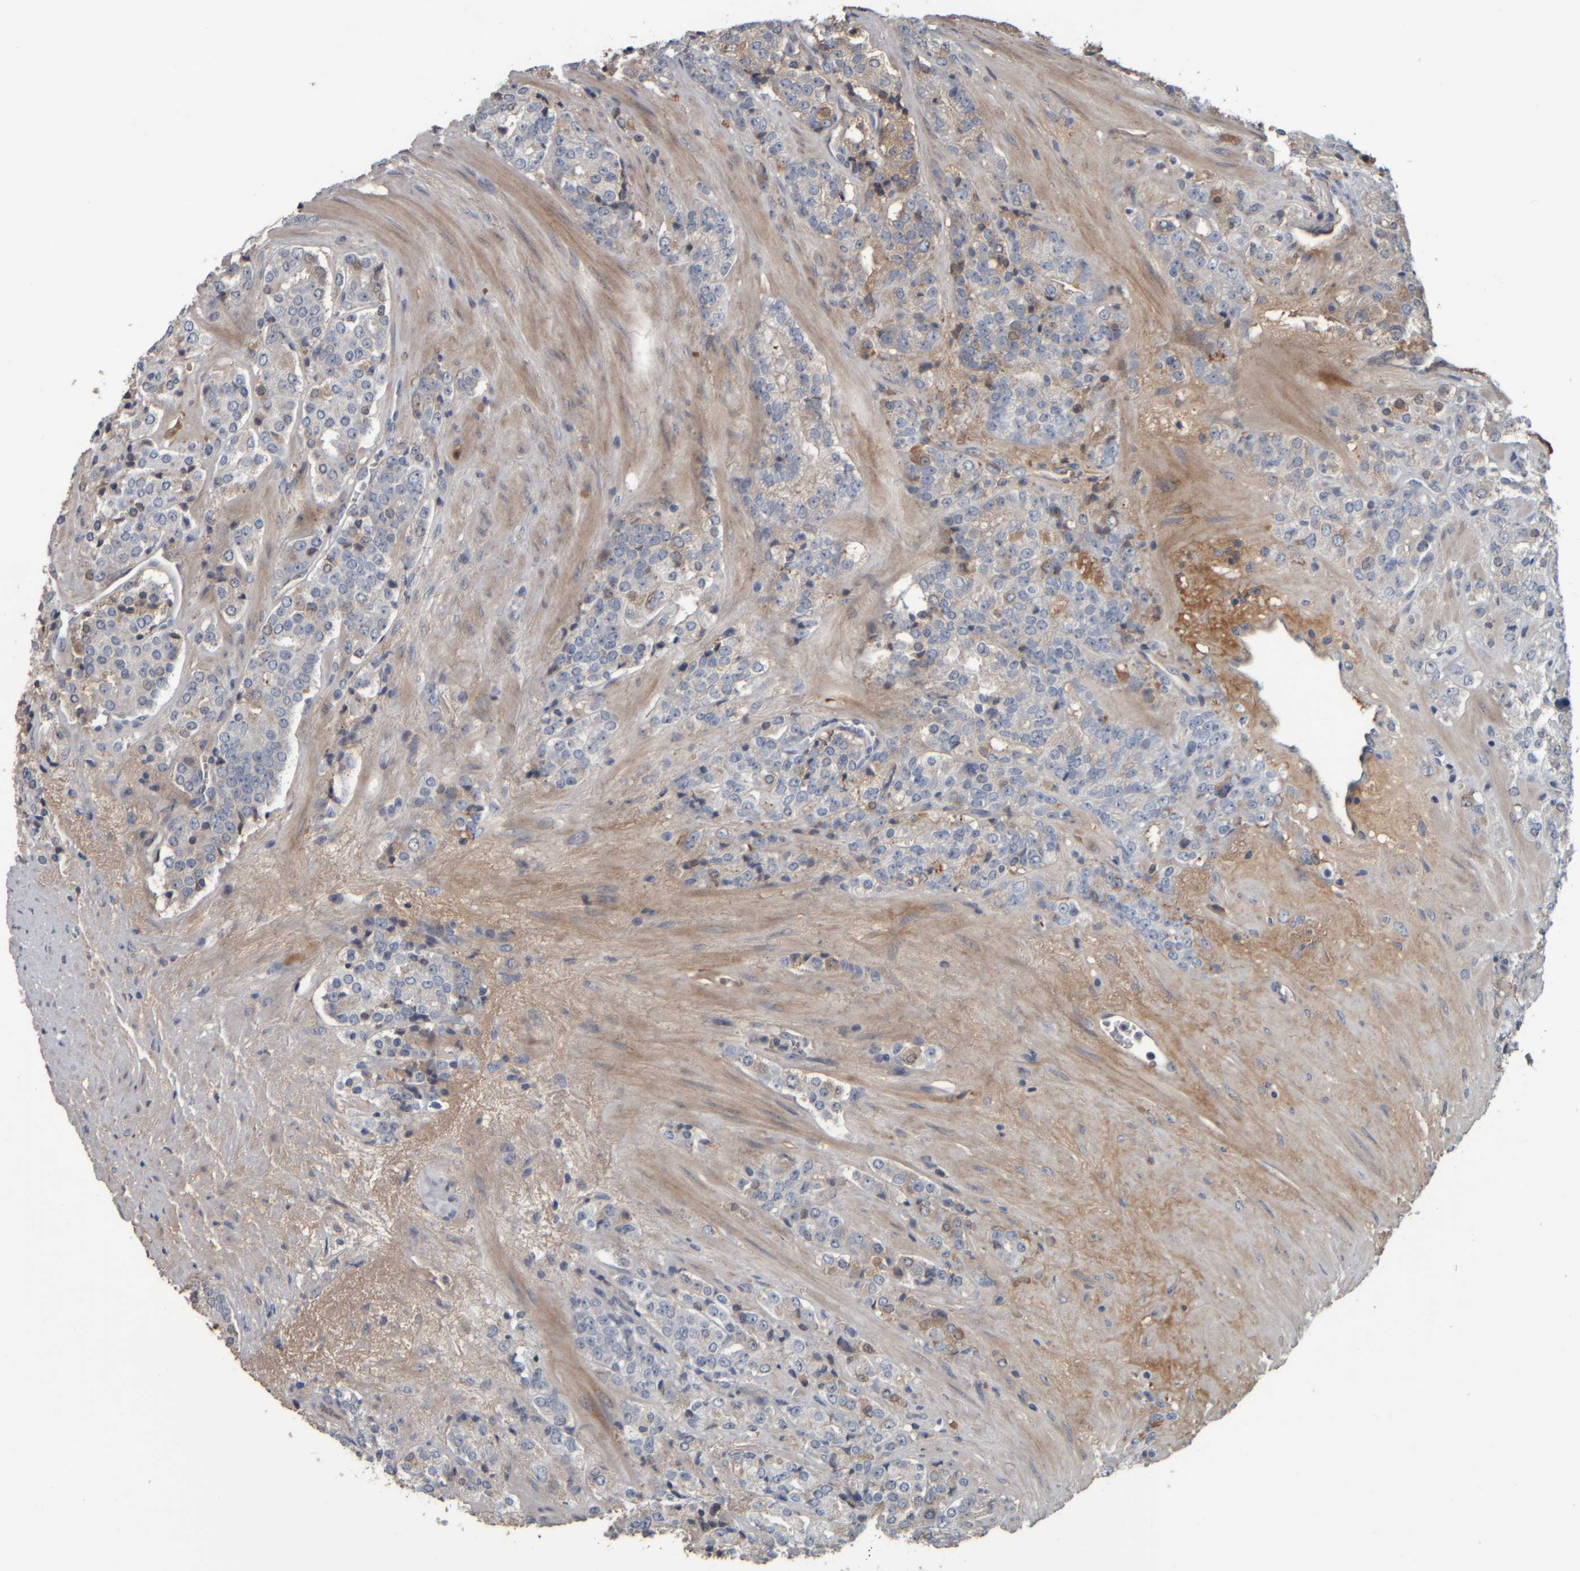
{"staining": {"intensity": "weak", "quantity": "<25%", "location": "cytoplasmic/membranous"}, "tissue": "prostate cancer", "cell_type": "Tumor cells", "image_type": "cancer", "snomed": [{"axis": "morphology", "description": "Adenocarcinoma, High grade"}, {"axis": "topography", "description": "Prostate"}], "caption": "Immunohistochemistry photomicrograph of prostate cancer stained for a protein (brown), which reveals no expression in tumor cells.", "gene": "CAVIN4", "patient": {"sex": "male", "age": 71}}